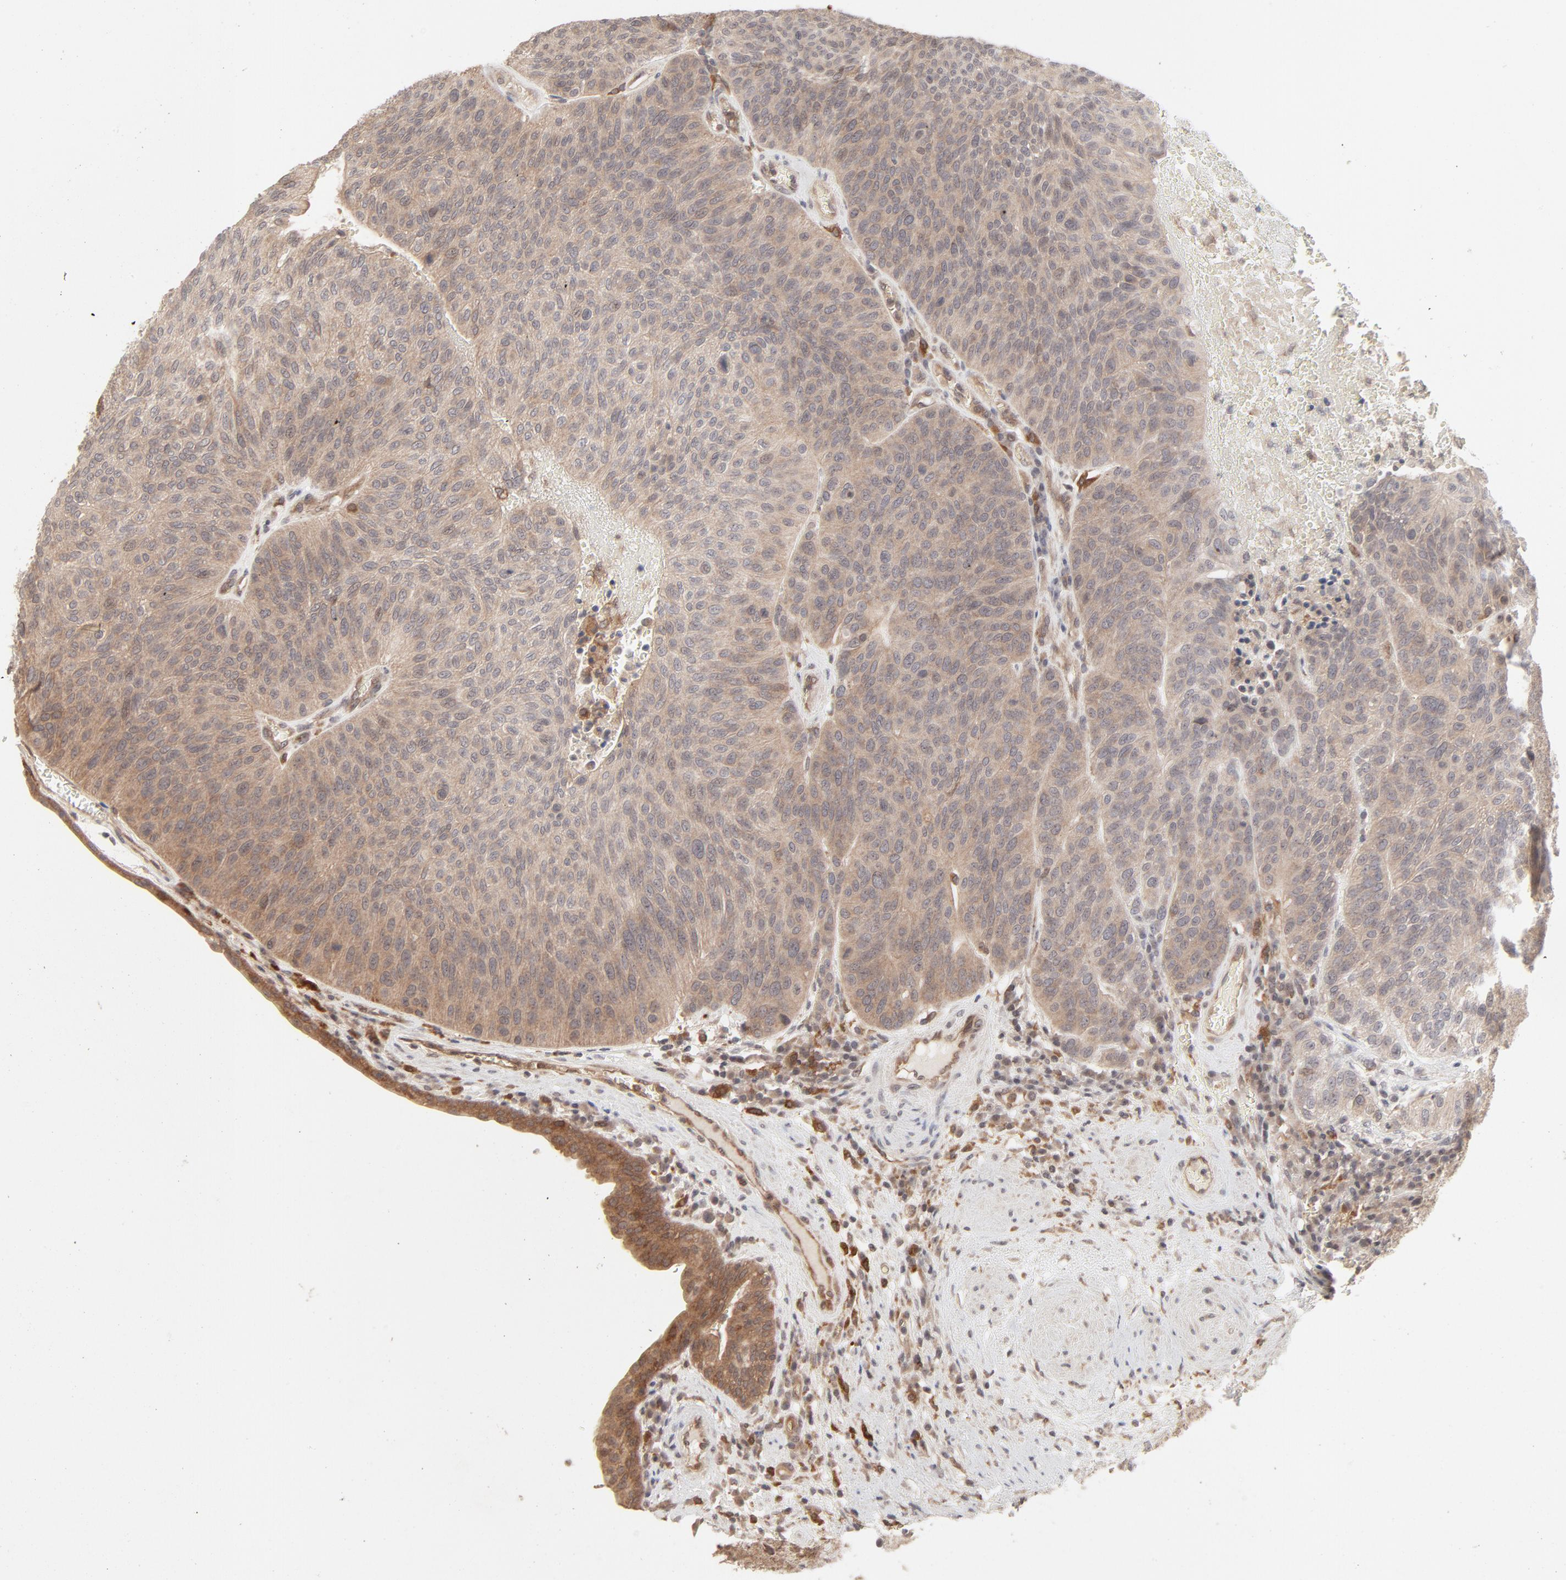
{"staining": {"intensity": "moderate", "quantity": ">75%", "location": "cytoplasmic/membranous"}, "tissue": "urothelial cancer", "cell_type": "Tumor cells", "image_type": "cancer", "snomed": [{"axis": "morphology", "description": "Urothelial carcinoma, High grade"}, {"axis": "topography", "description": "Urinary bladder"}], "caption": "Protein staining of urothelial cancer tissue shows moderate cytoplasmic/membranous staining in approximately >75% of tumor cells. The protein is shown in brown color, while the nuclei are stained blue.", "gene": "RAB5C", "patient": {"sex": "male", "age": 66}}